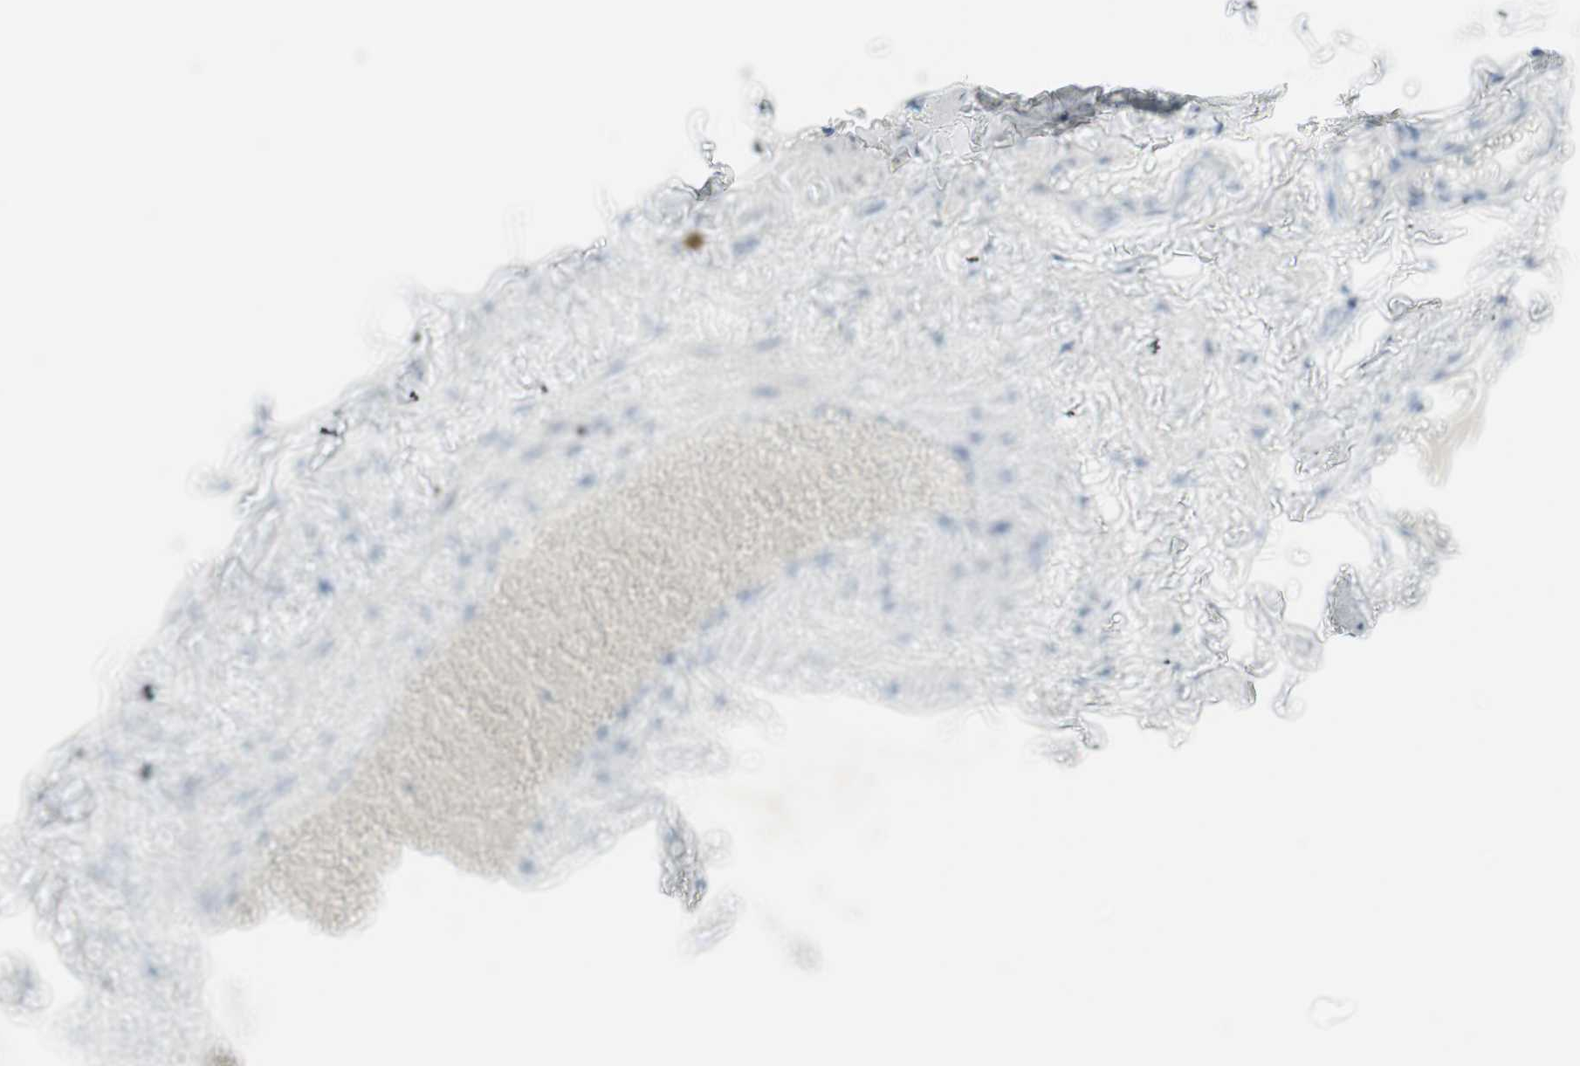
{"staining": {"intensity": "negative", "quantity": "none", "location": "none"}, "tissue": "adipose tissue", "cell_type": "Adipocytes", "image_type": "normal", "snomed": [{"axis": "morphology", "description": "Normal tissue, NOS"}, {"axis": "topography", "description": "Vascular tissue"}], "caption": "Adipocytes show no significant protein positivity in benign adipose tissue.", "gene": "PTTG1", "patient": {"sex": "male", "age": 41}}